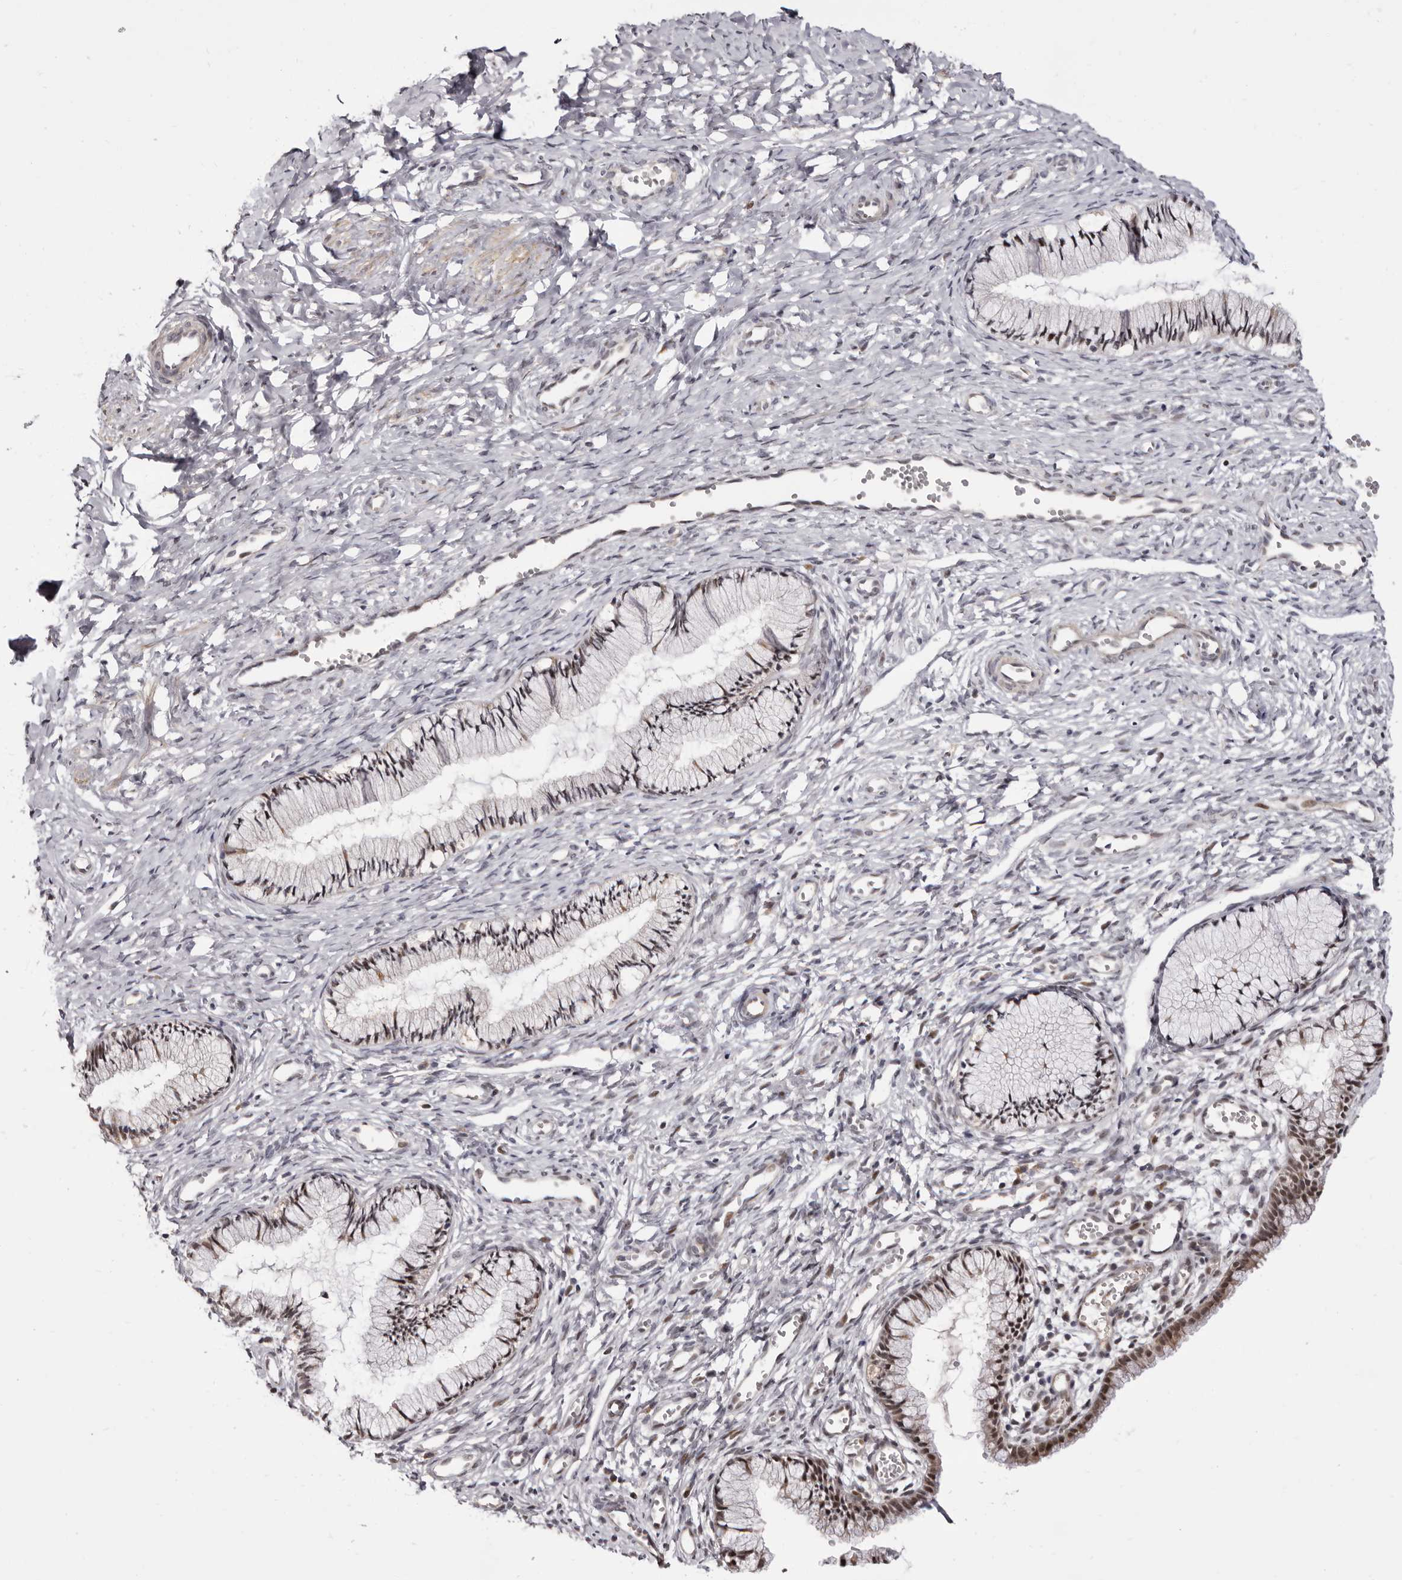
{"staining": {"intensity": "weak", "quantity": "25%-75%", "location": "cytoplasmic/membranous,nuclear"}, "tissue": "cervix", "cell_type": "Glandular cells", "image_type": "normal", "snomed": [{"axis": "morphology", "description": "Normal tissue, NOS"}, {"axis": "topography", "description": "Cervix"}], "caption": "Immunohistochemistry (IHC) staining of unremarkable cervix, which demonstrates low levels of weak cytoplasmic/membranous,nuclear staining in approximately 25%-75% of glandular cells indicating weak cytoplasmic/membranous,nuclear protein staining. The staining was performed using DAB (3,3'-diaminobenzidine) (brown) for protein detection and nuclei were counterstained in hematoxylin (blue).", "gene": "ZNF326", "patient": {"sex": "female", "age": 27}}